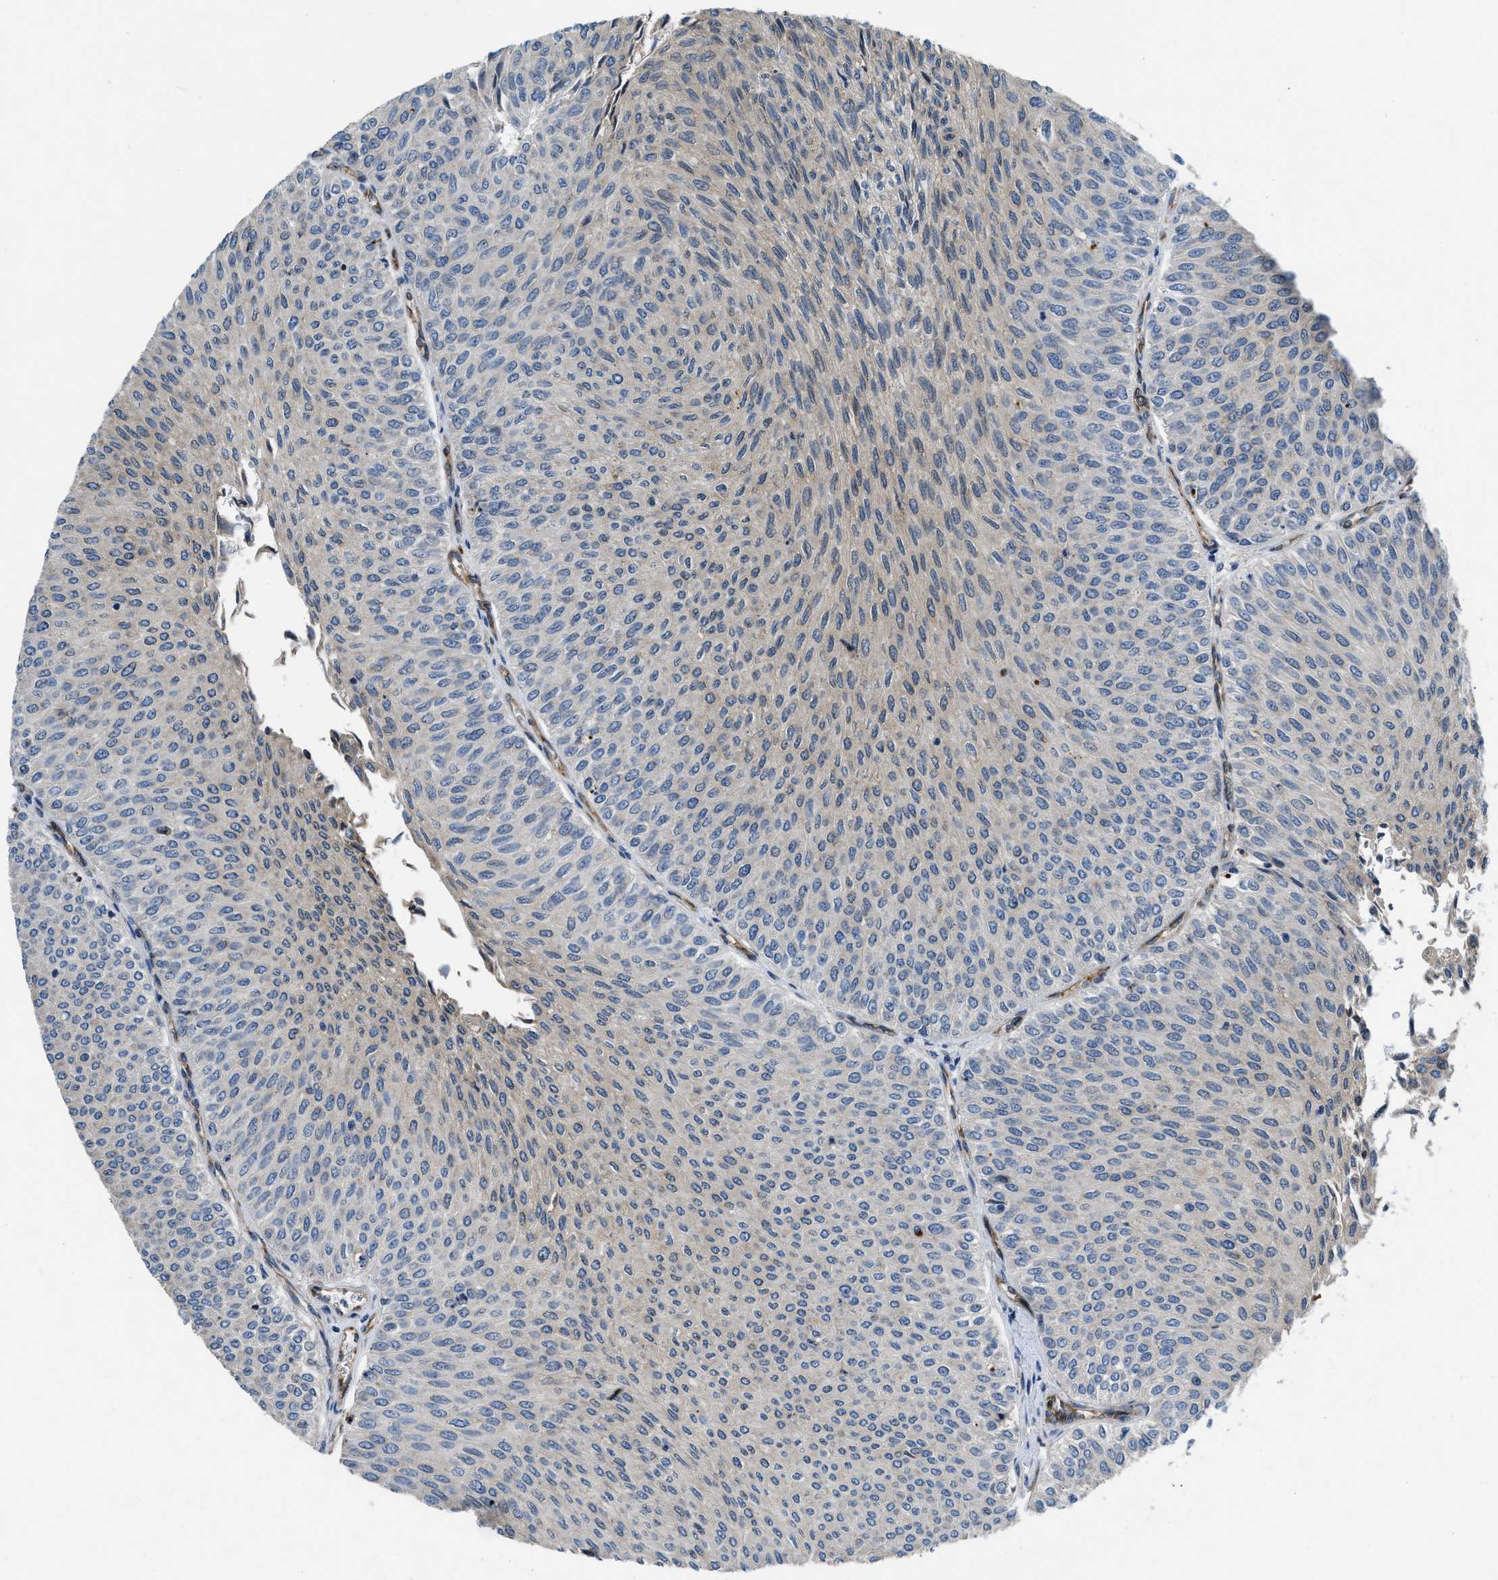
{"staining": {"intensity": "weak", "quantity": "25%-75%", "location": "cytoplasmic/membranous"}, "tissue": "urothelial cancer", "cell_type": "Tumor cells", "image_type": "cancer", "snomed": [{"axis": "morphology", "description": "Urothelial carcinoma, Low grade"}, {"axis": "topography", "description": "Urinary bladder"}], "caption": "Protein staining exhibits weak cytoplasmic/membranous positivity in about 25%-75% of tumor cells in urothelial cancer.", "gene": "GGCX", "patient": {"sex": "male", "age": 78}}